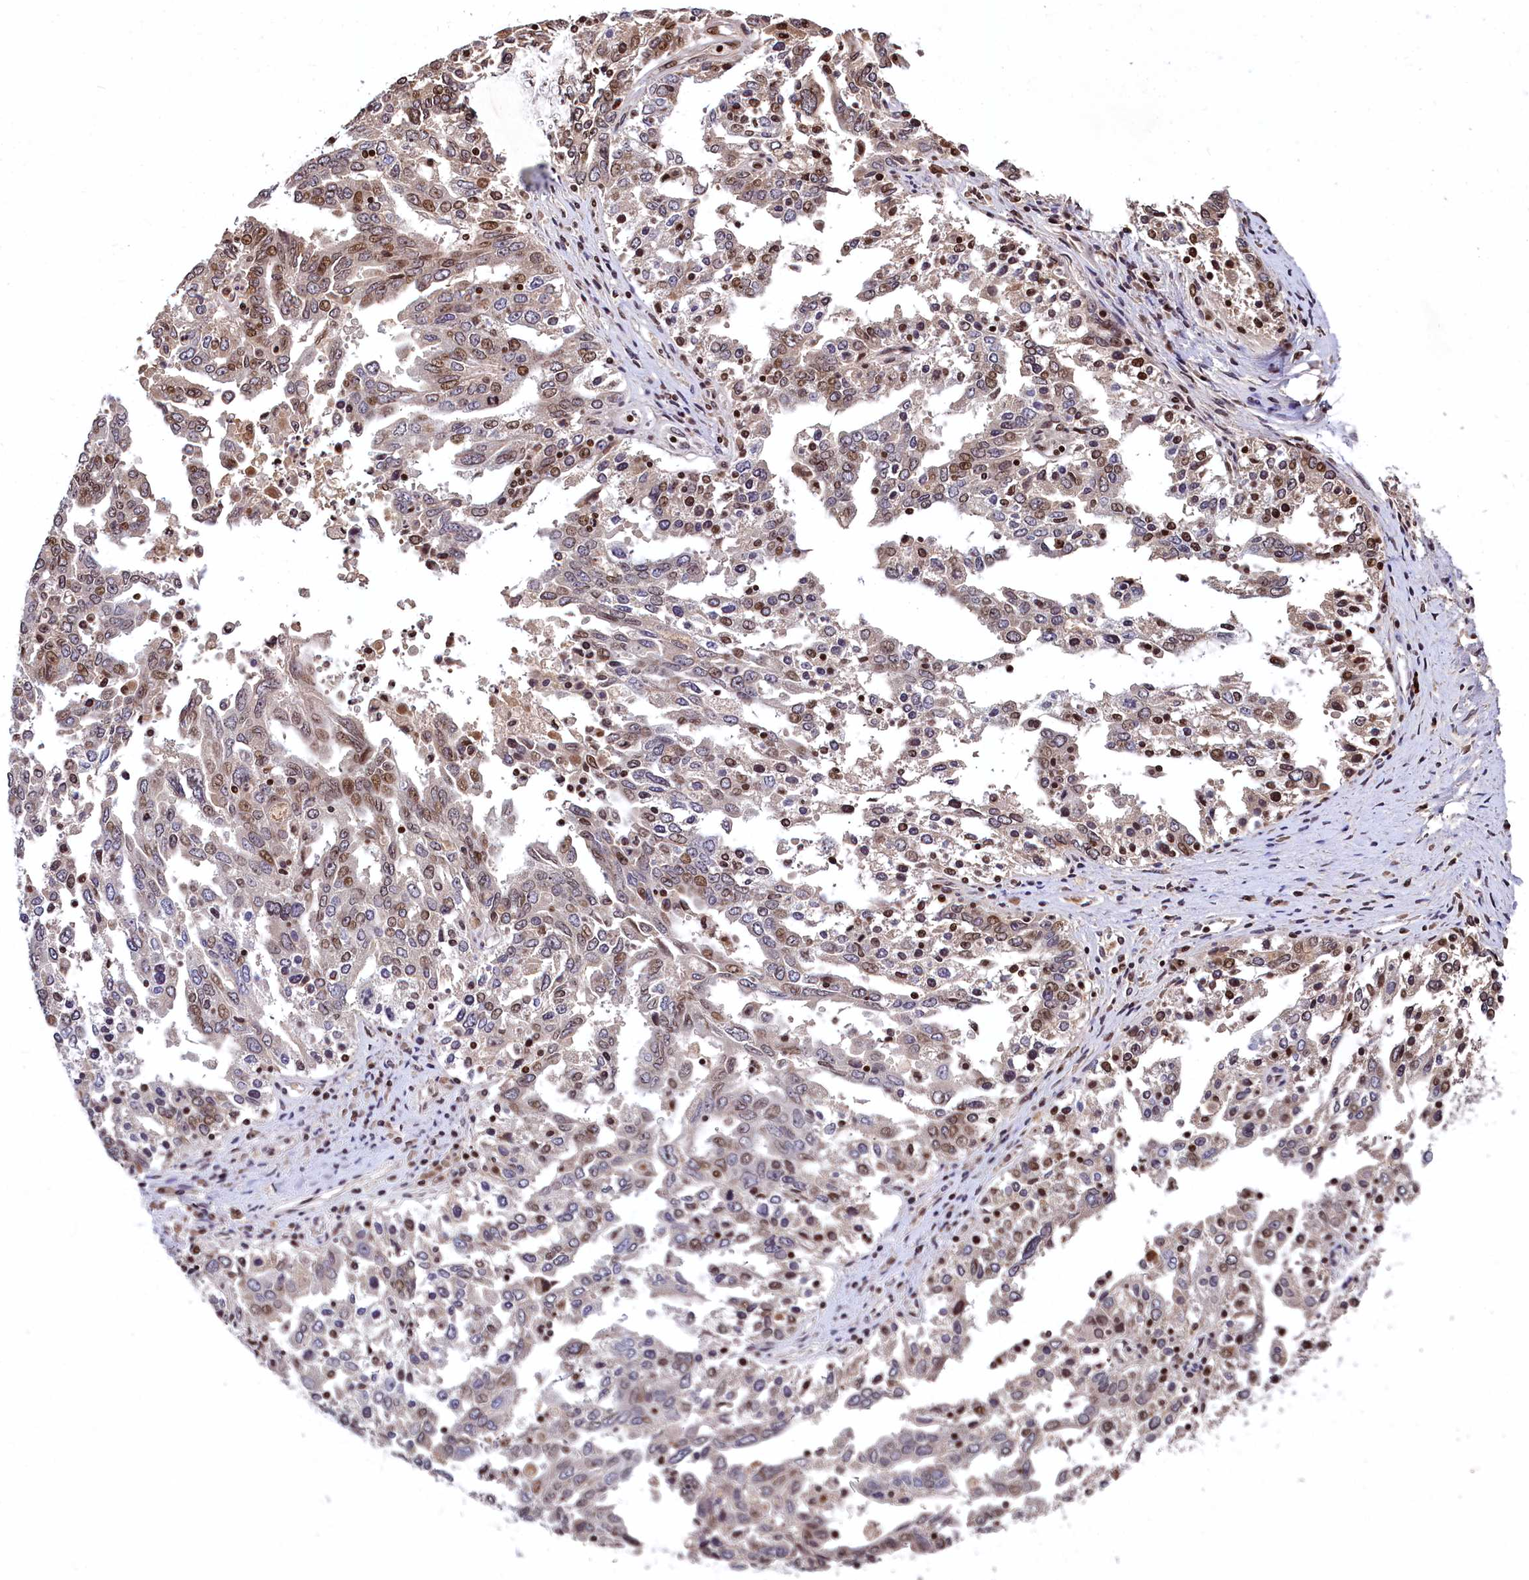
{"staining": {"intensity": "moderate", "quantity": "25%-75%", "location": "nuclear"}, "tissue": "ovarian cancer", "cell_type": "Tumor cells", "image_type": "cancer", "snomed": [{"axis": "morphology", "description": "Carcinoma, endometroid"}, {"axis": "topography", "description": "Ovary"}], "caption": "Immunohistochemical staining of endometroid carcinoma (ovarian) shows medium levels of moderate nuclear positivity in about 25%-75% of tumor cells.", "gene": "FAM217B", "patient": {"sex": "female", "age": 62}}